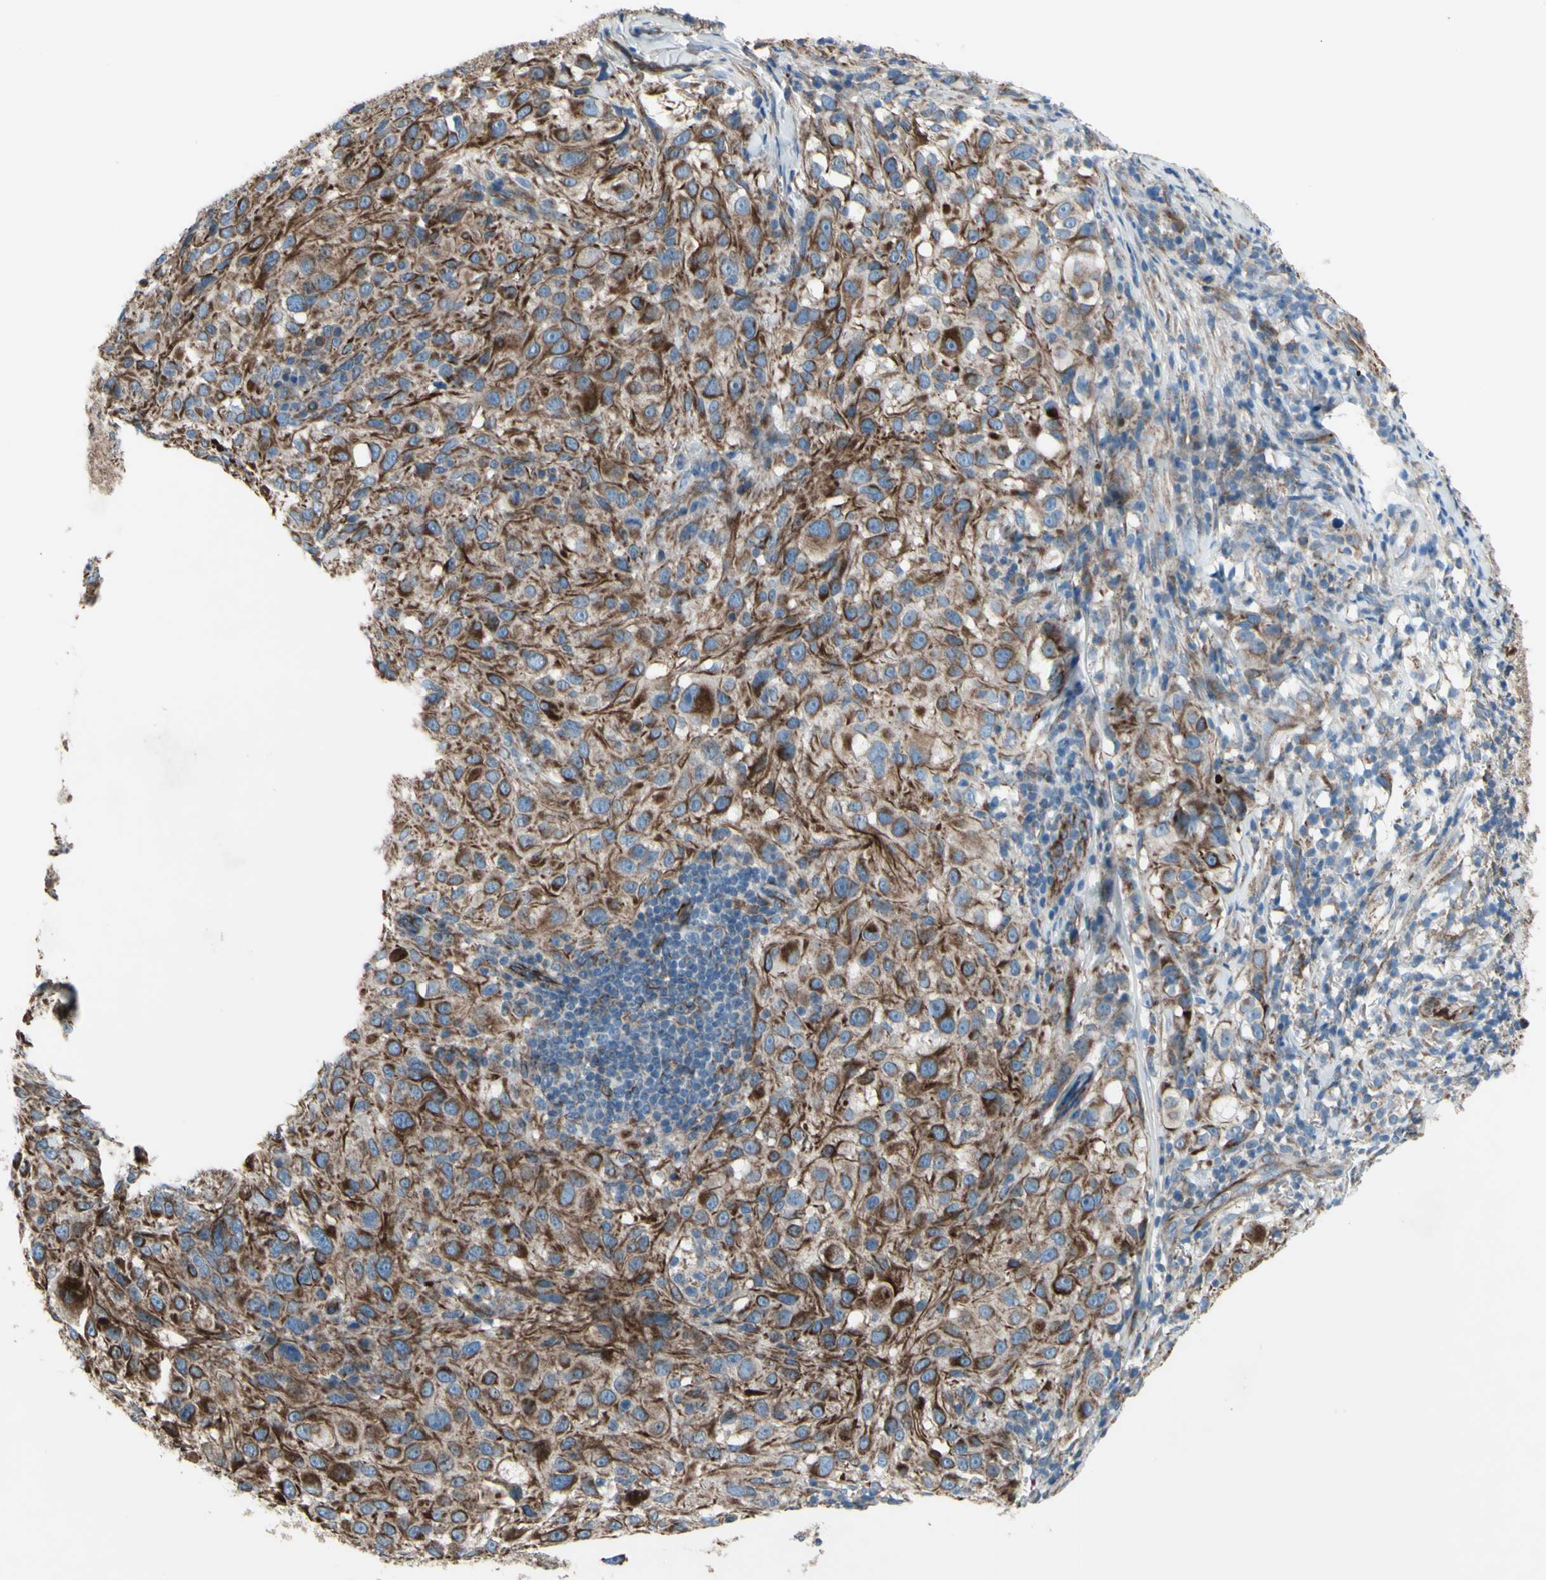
{"staining": {"intensity": "moderate", "quantity": ">75%", "location": "cytoplasmic/membranous"}, "tissue": "melanoma", "cell_type": "Tumor cells", "image_type": "cancer", "snomed": [{"axis": "morphology", "description": "Necrosis, NOS"}, {"axis": "morphology", "description": "Malignant melanoma, NOS"}, {"axis": "topography", "description": "Skin"}], "caption": "IHC histopathology image of malignant melanoma stained for a protein (brown), which demonstrates medium levels of moderate cytoplasmic/membranous expression in approximately >75% of tumor cells.", "gene": "EMC7", "patient": {"sex": "female", "age": 87}}